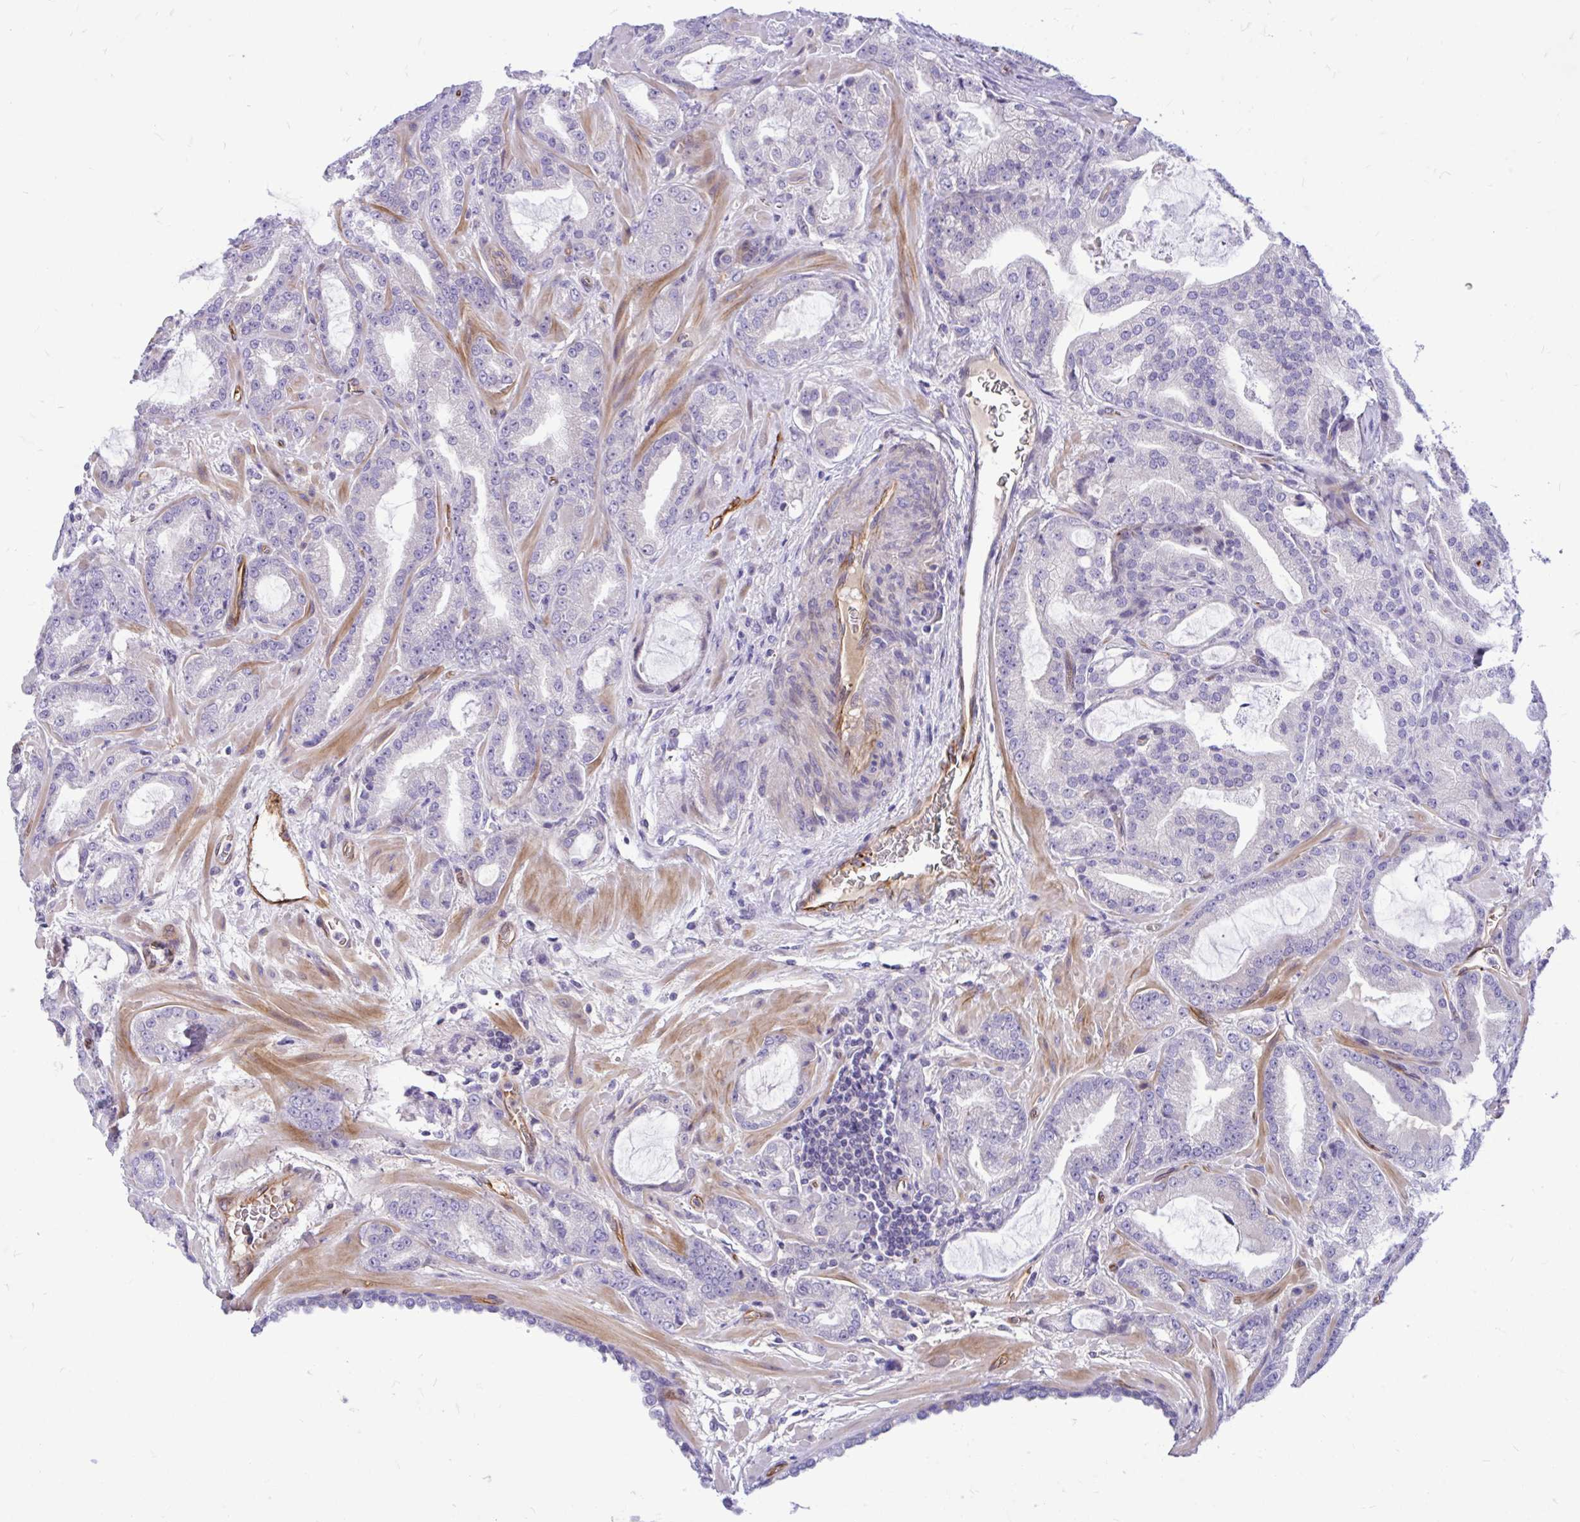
{"staining": {"intensity": "negative", "quantity": "none", "location": "none"}, "tissue": "prostate cancer", "cell_type": "Tumor cells", "image_type": "cancer", "snomed": [{"axis": "morphology", "description": "Adenocarcinoma, High grade"}, {"axis": "topography", "description": "Prostate"}], "caption": "Tumor cells are negative for protein expression in human prostate cancer (adenocarcinoma (high-grade)).", "gene": "ESPNL", "patient": {"sex": "male", "age": 68}}